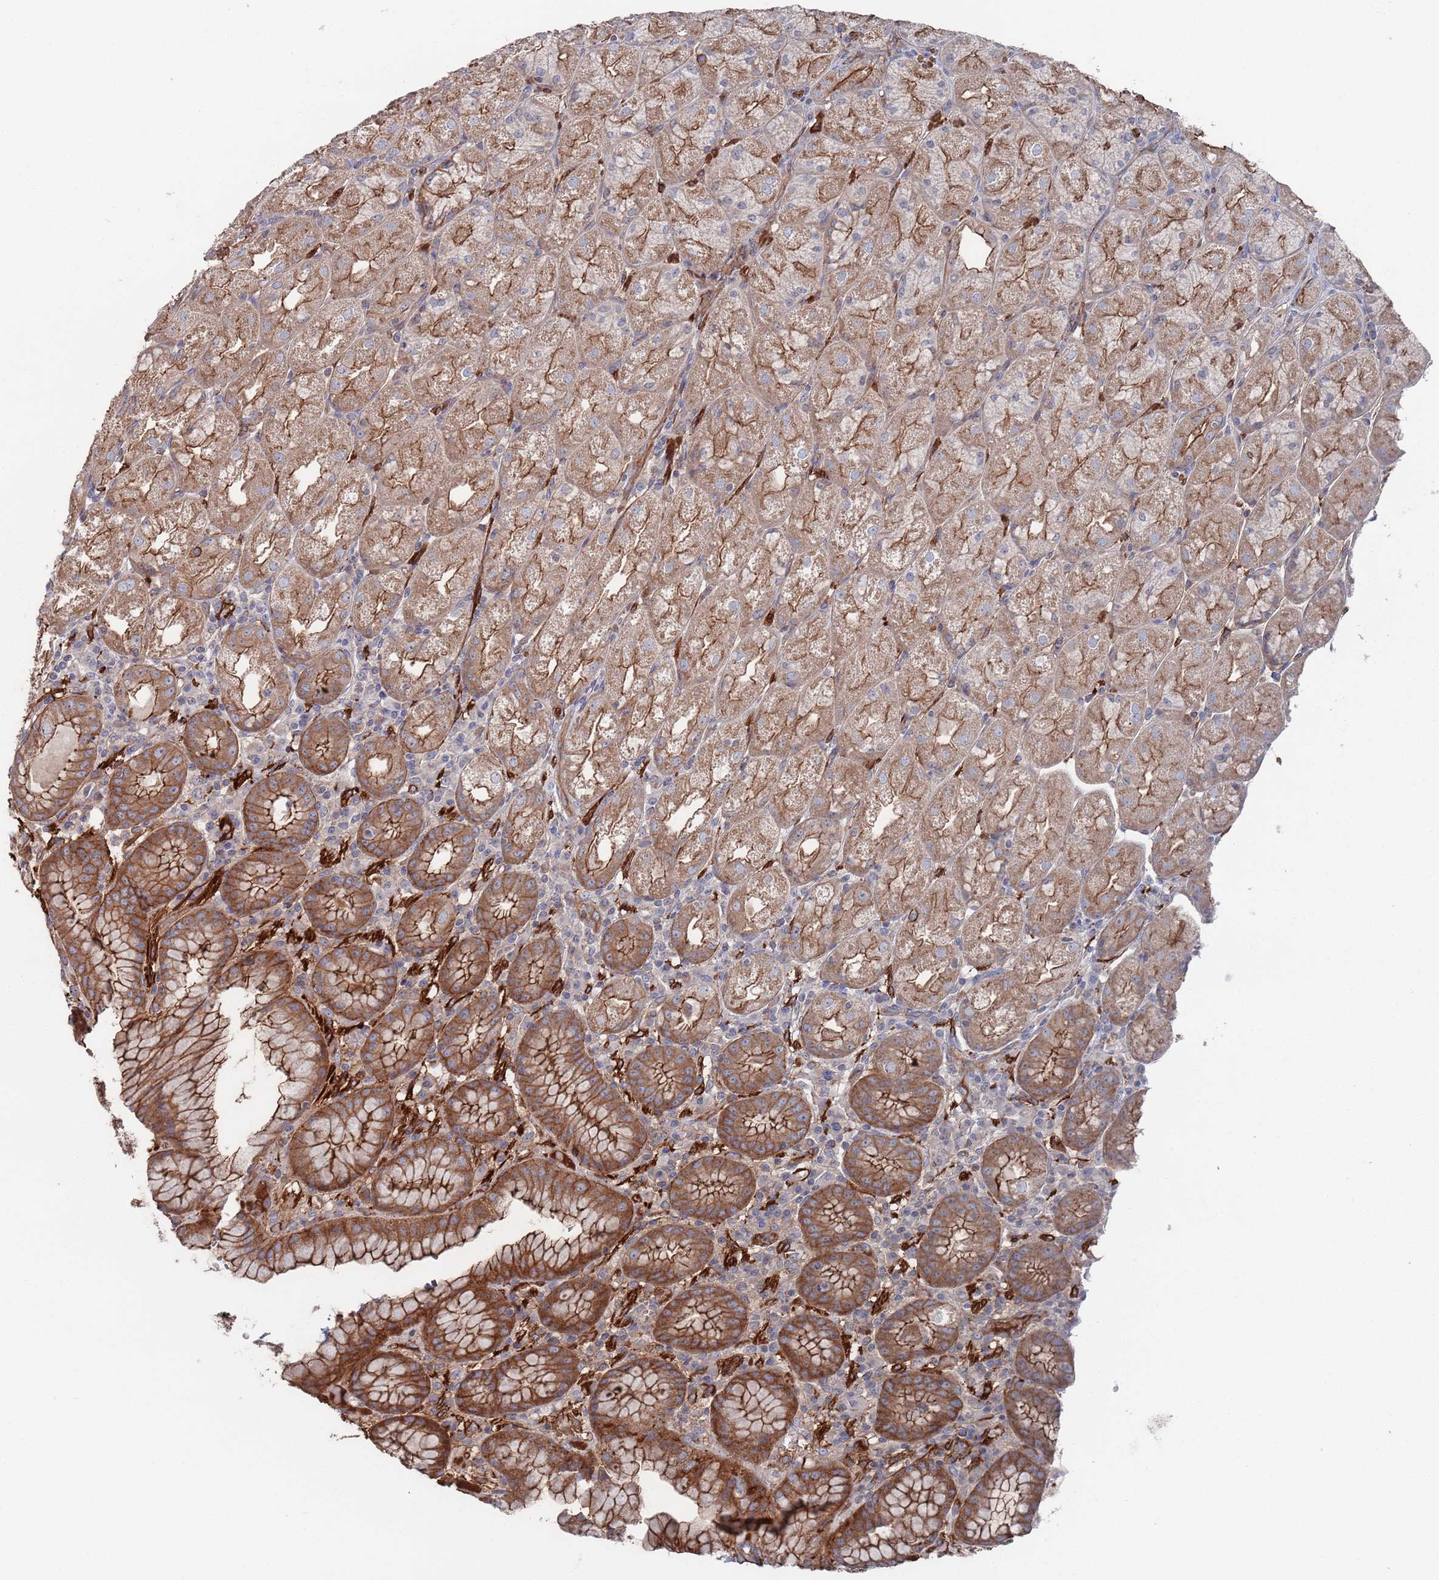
{"staining": {"intensity": "moderate", "quantity": ">75%", "location": "cytoplasmic/membranous"}, "tissue": "stomach", "cell_type": "Glandular cells", "image_type": "normal", "snomed": [{"axis": "morphology", "description": "Normal tissue, NOS"}, {"axis": "topography", "description": "Stomach, upper"}], "caption": "Immunohistochemical staining of normal stomach exhibits medium levels of moderate cytoplasmic/membranous staining in about >75% of glandular cells. (DAB (3,3'-diaminobenzidine) = brown stain, brightfield microscopy at high magnification).", "gene": "PLEKHA4", "patient": {"sex": "male", "age": 52}}